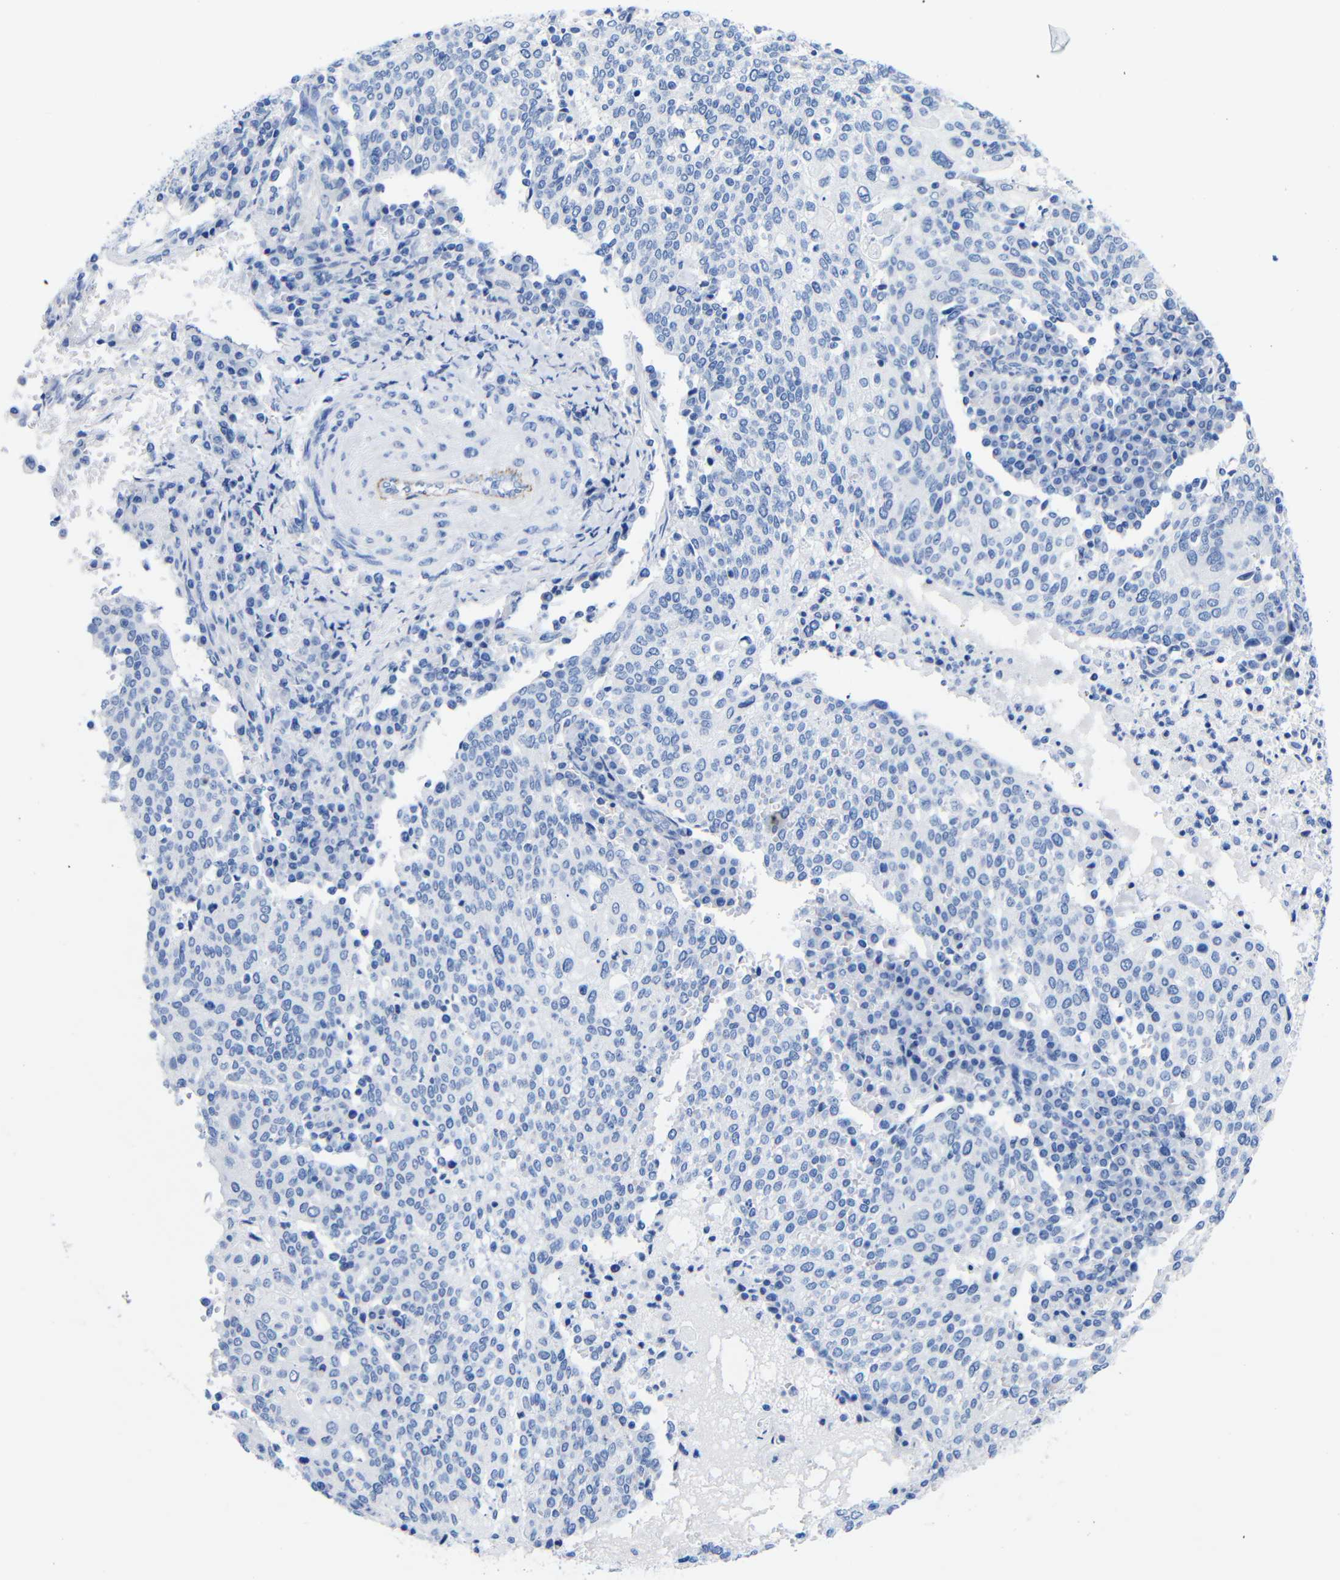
{"staining": {"intensity": "negative", "quantity": "none", "location": "none"}, "tissue": "cervical cancer", "cell_type": "Tumor cells", "image_type": "cancer", "snomed": [{"axis": "morphology", "description": "Squamous cell carcinoma, NOS"}, {"axis": "topography", "description": "Cervix"}], "caption": "The image displays no staining of tumor cells in cervical cancer (squamous cell carcinoma).", "gene": "CGNL1", "patient": {"sex": "female", "age": 40}}